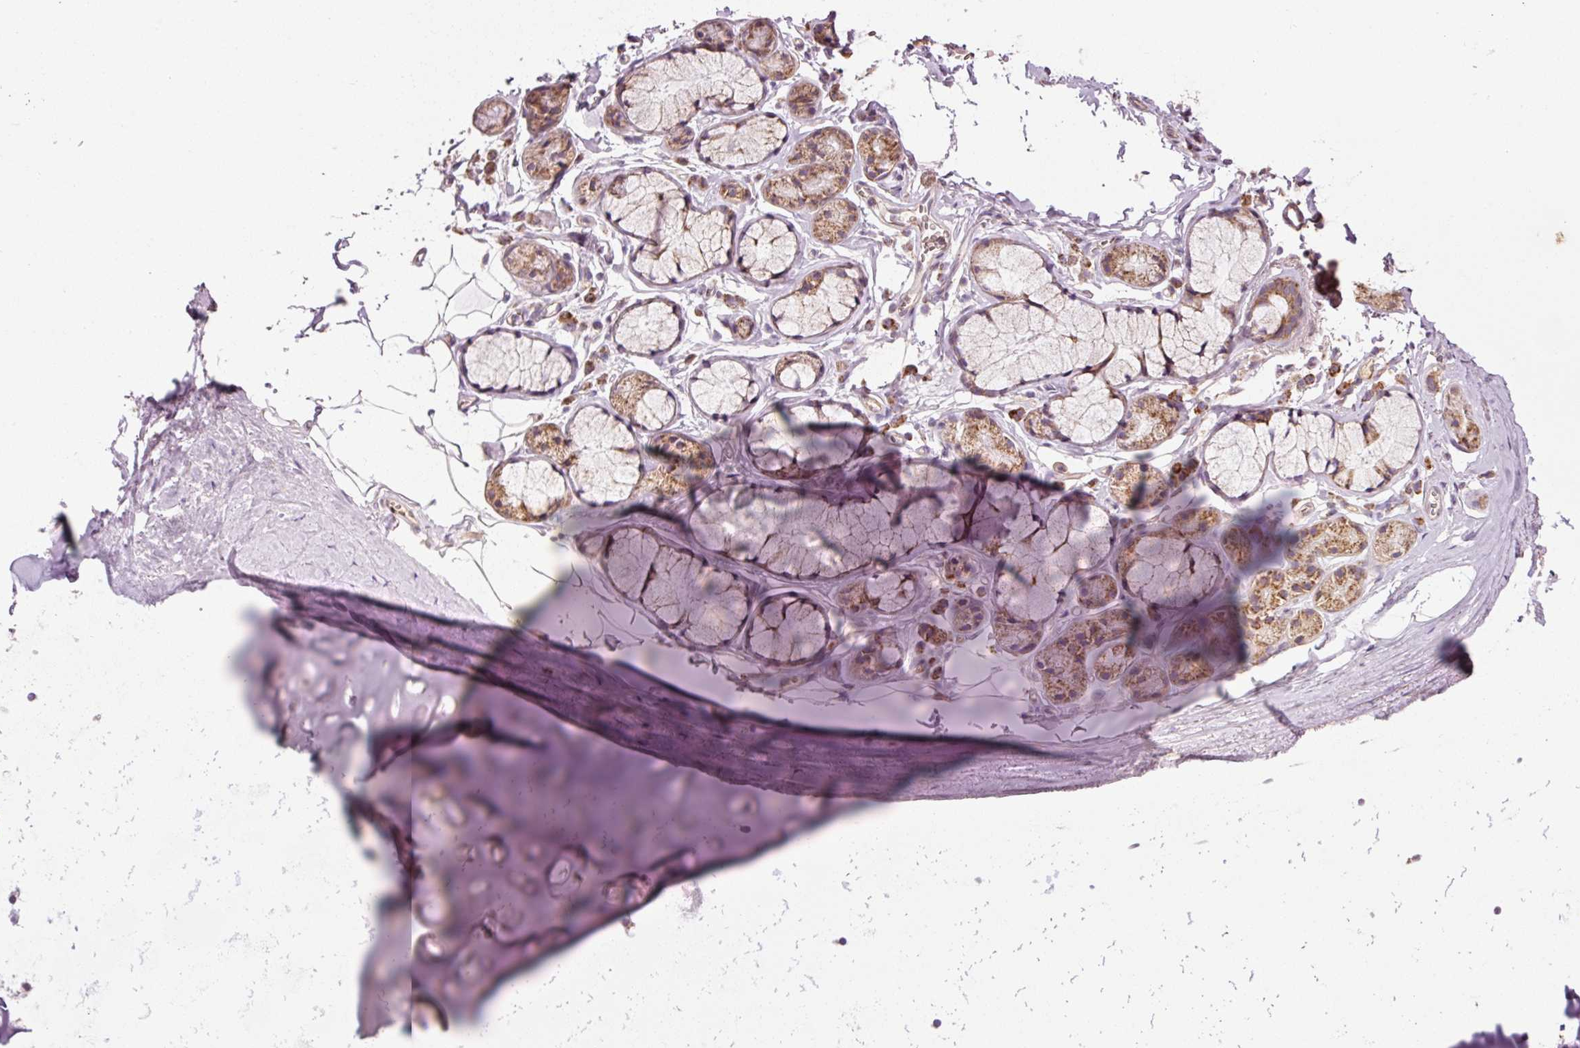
{"staining": {"intensity": "negative", "quantity": "none", "location": "none"}, "tissue": "adipose tissue", "cell_type": "Adipocytes", "image_type": "normal", "snomed": [{"axis": "morphology", "description": "Normal tissue, NOS"}, {"axis": "topography", "description": "Cartilage tissue"}, {"axis": "topography", "description": "Bronchus"}, {"axis": "topography", "description": "Peripheral nerve tissue"}], "caption": "This is an immunohistochemistry (IHC) image of benign human adipose tissue. There is no staining in adipocytes.", "gene": "NDUFB4", "patient": {"sex": "female", "age": 59}}